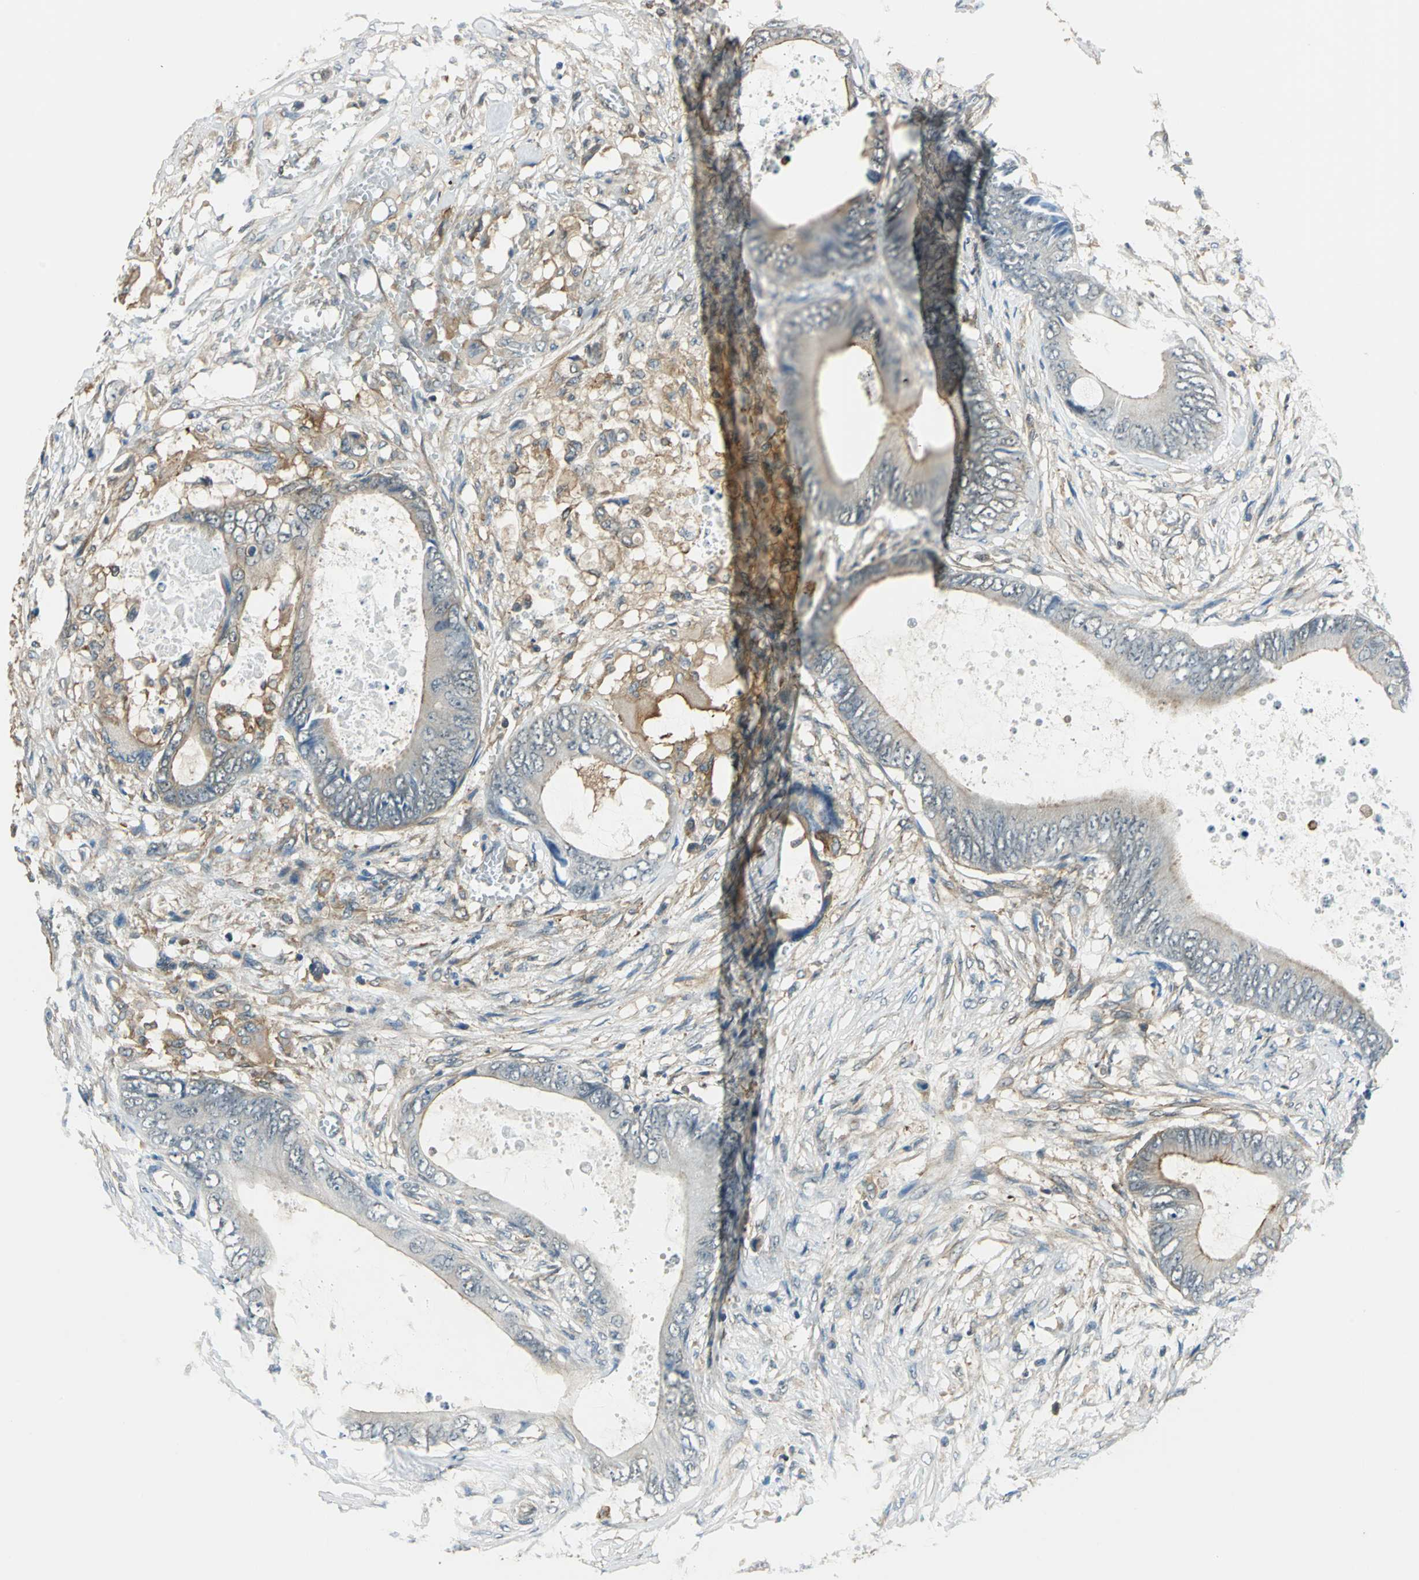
{"staining": {"intensity": "weak", "quantity": "25%-75%", "location": "cytoplasmic/membranous"}, "tissue": "colorectal cancer", "cell_type": "Tumor cells", "image_type": "cancer", "snomed": [{"axis": "morphology", "description": "Normal tissue, NOS"}, {"axis": "morphology", "description": "Adenocarcinoma, NOS"}, {"axis": "topography", "description": "Rectum"}, {"axis": "topography", "description": "Peripheral nerve tissue"}], "caption": "Human colorectal cancer (adenocarcinoma) stained for a protein (brown) displays weak cytoplasmic/membranous positive expression in approximately 25%-75% of tumor cells.", "gene": "ARPC3", "patient": {"sex": "female", "age": 77}}